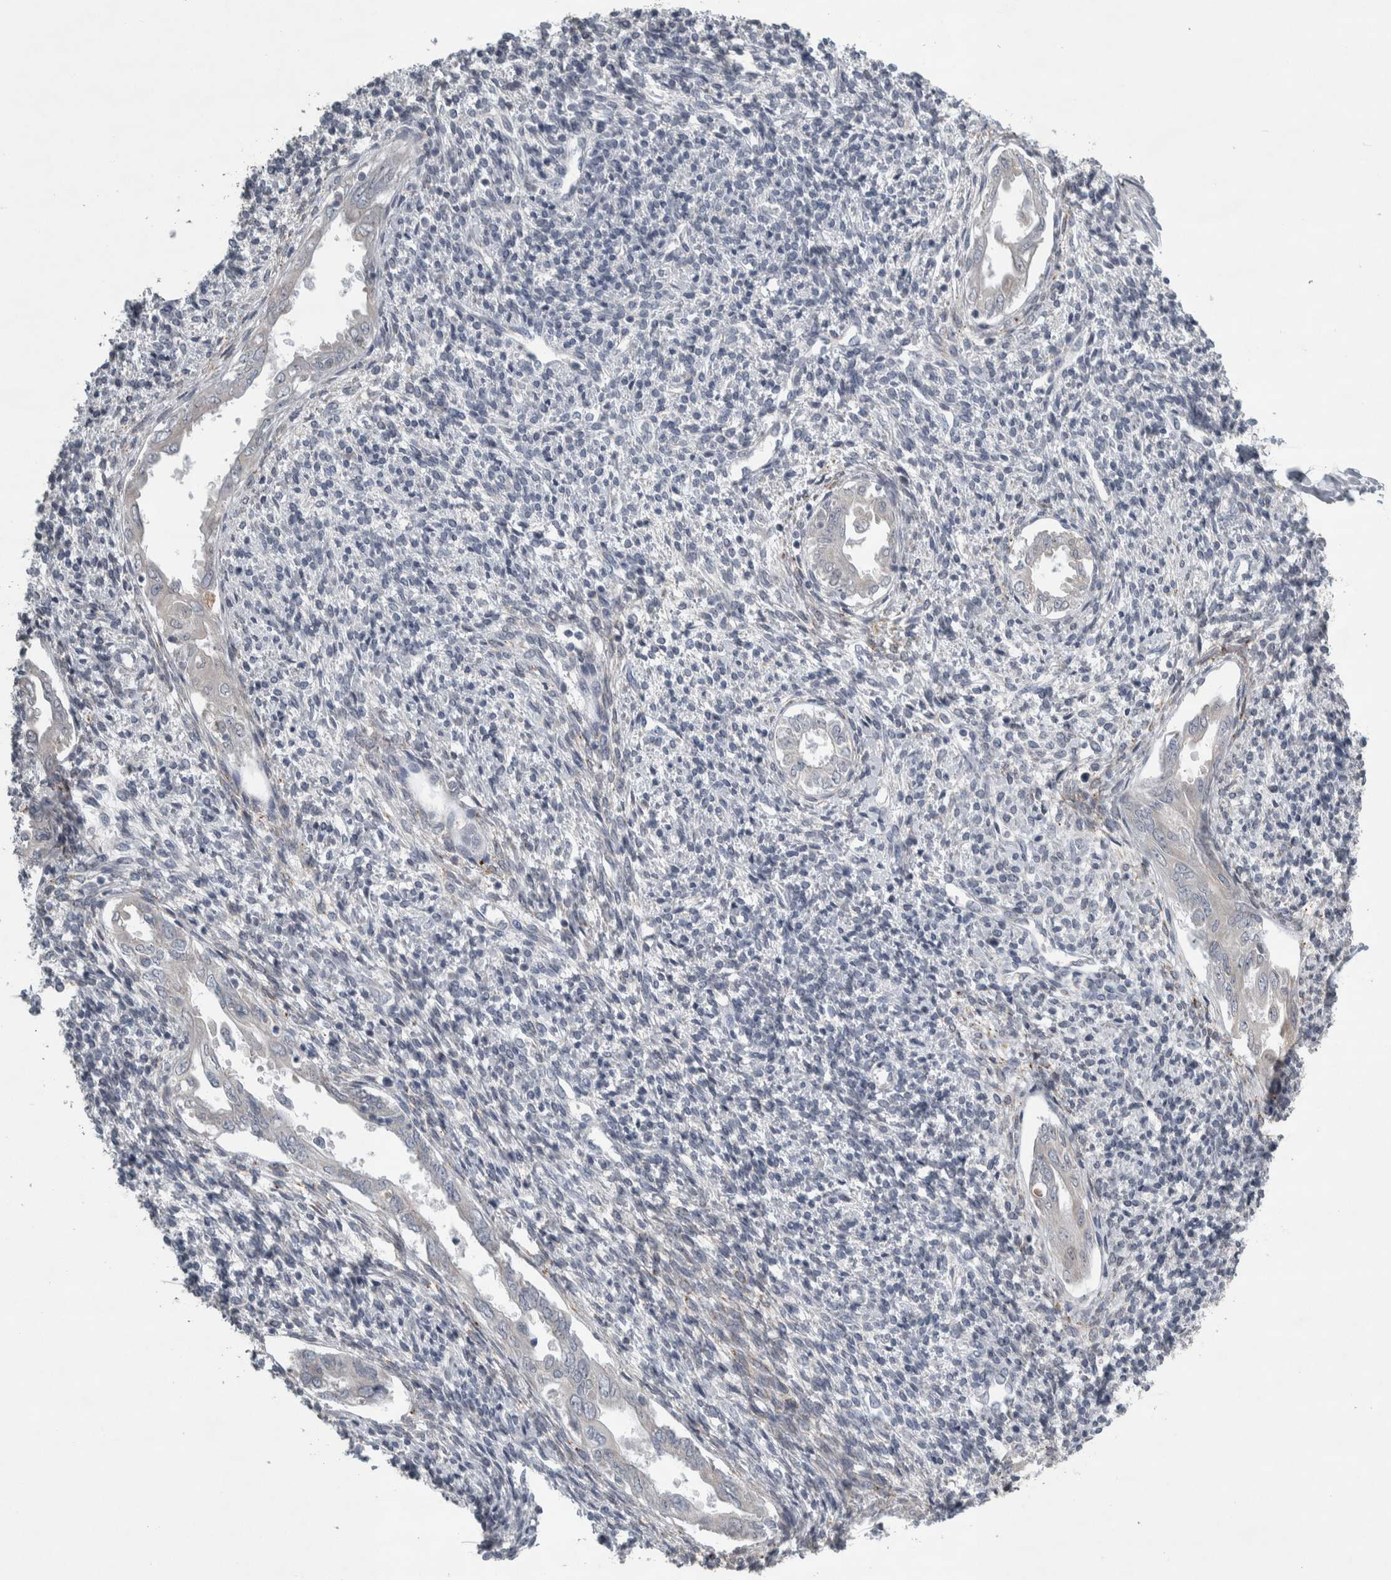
{"staining": {"intensity": "negative", "quantity": "none", "location": "none"}, "tissue": "endometrium", "cell_type": "Cells in endometrial stroma", "image_type": "normal", "snomed": [{"axis": "morphology", "description": "Normal tissue, NOS"}, {"axis": "topography", "description": "Endometrium"}], "caption": "The IHC micrograph has no significant expression in cells in endometrial stroma of endometrium.", "gene": "SIGMAR1", "patient": {"sex": "female", "age": 66}}